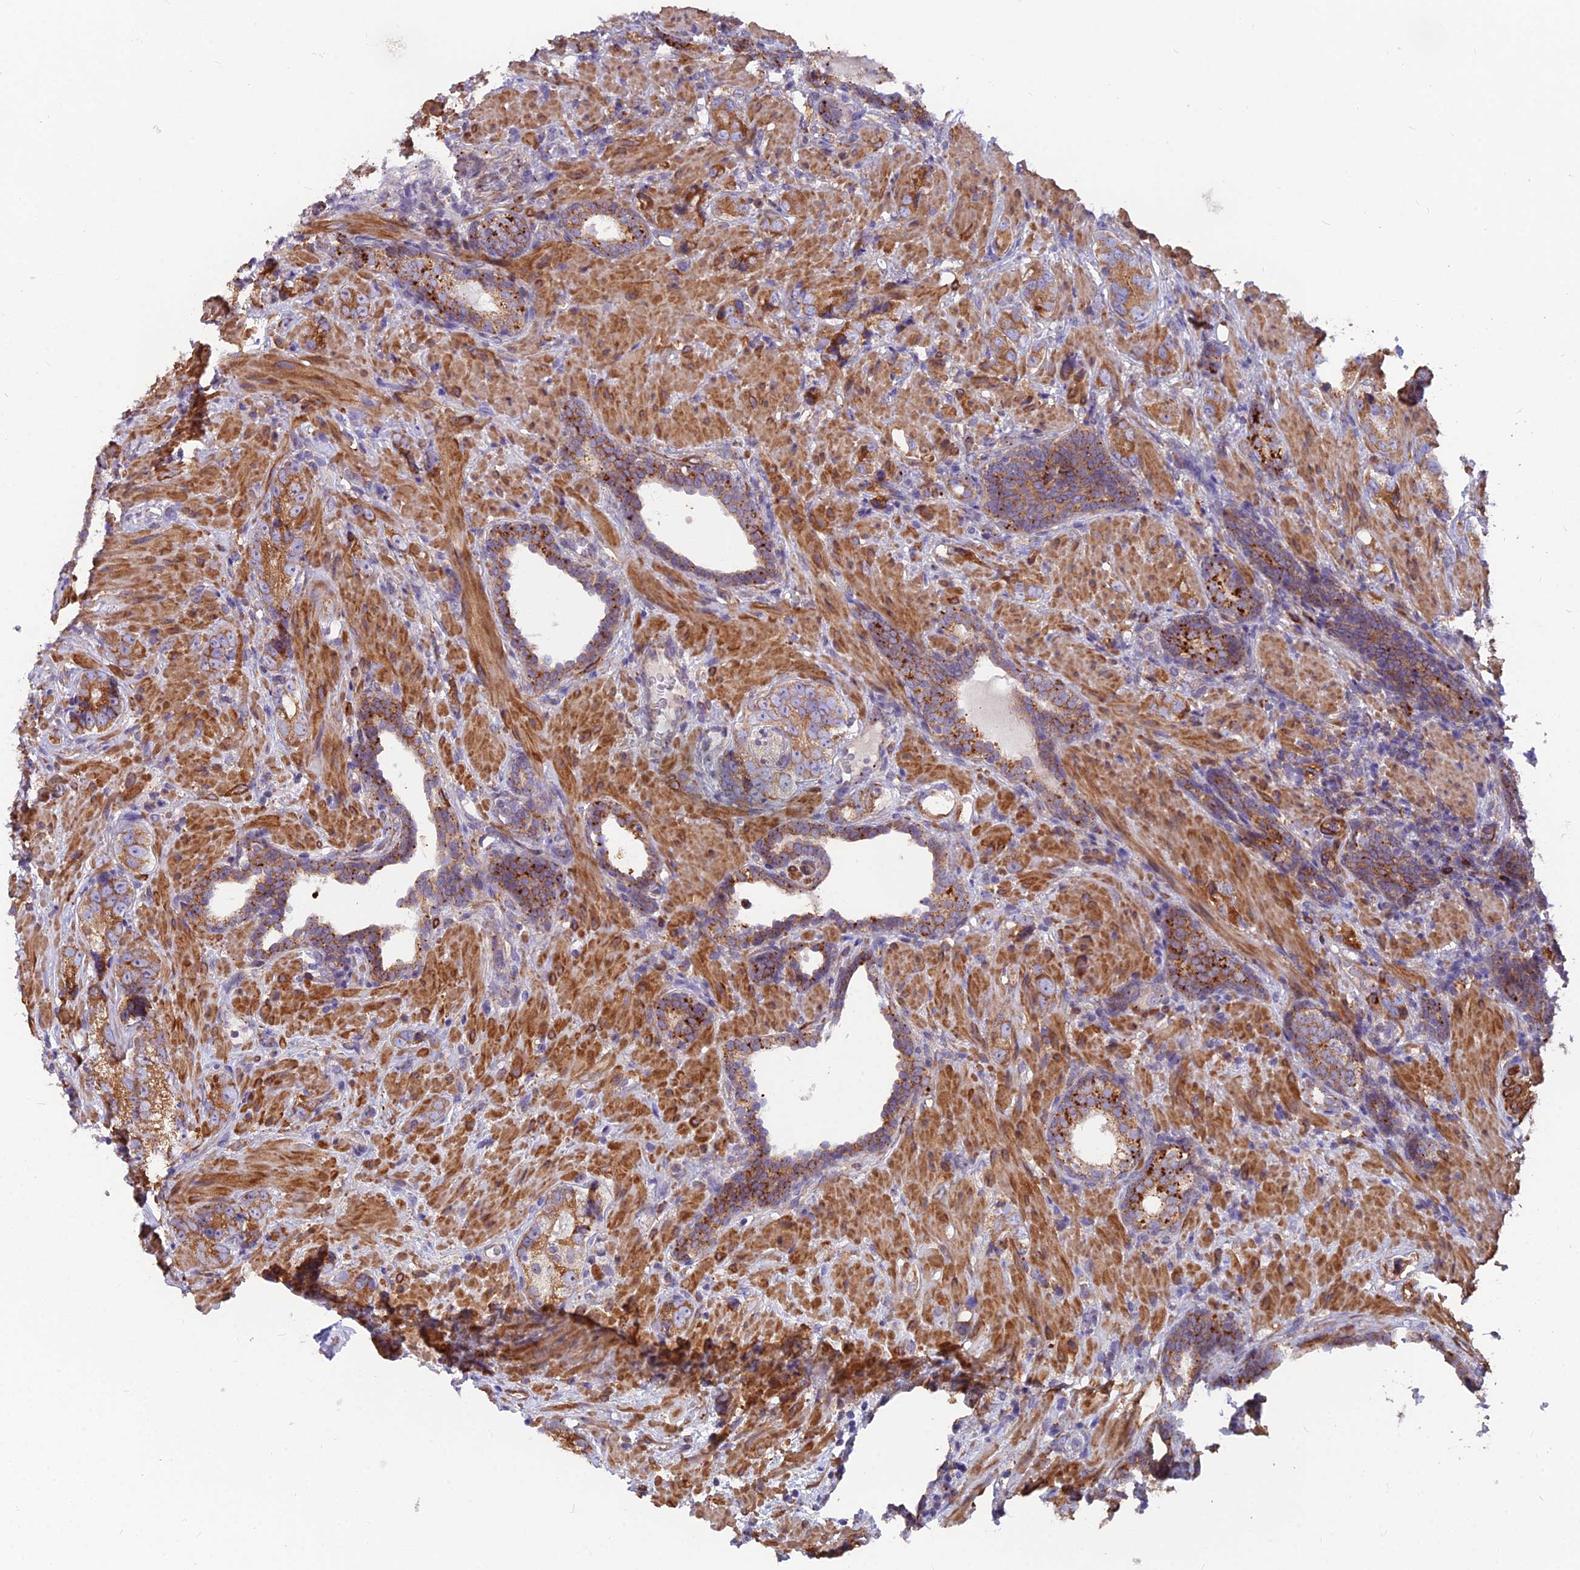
{"staining": {"intensity": "moderate", "quantity": ">75%", "location": "cytoplasmic/membranous"}, "tissue": "prostate cancer", "cell_type": "Tumor cells", "image_type": "cancer", "snomed": [{"axis": "morphology", "description": "Adenocarcinoma, High grade"}, {"axis": "topography", "description": "Prostate"}], "caption": "Immunohistochemical staining of high-grade adenocarcinoma (prostate) shows medium levels of moderate cytoplasmic/membranous protein expression in about >75% of tumor cells. The staining was performed using DAB (3,3'-diaminobenzidine), with brown indicating positive protein expression. Nuclei are stained blue with hematoxylin.", "gene": "TBC1D20", "patient": {"sex": "male", "age": 63}}